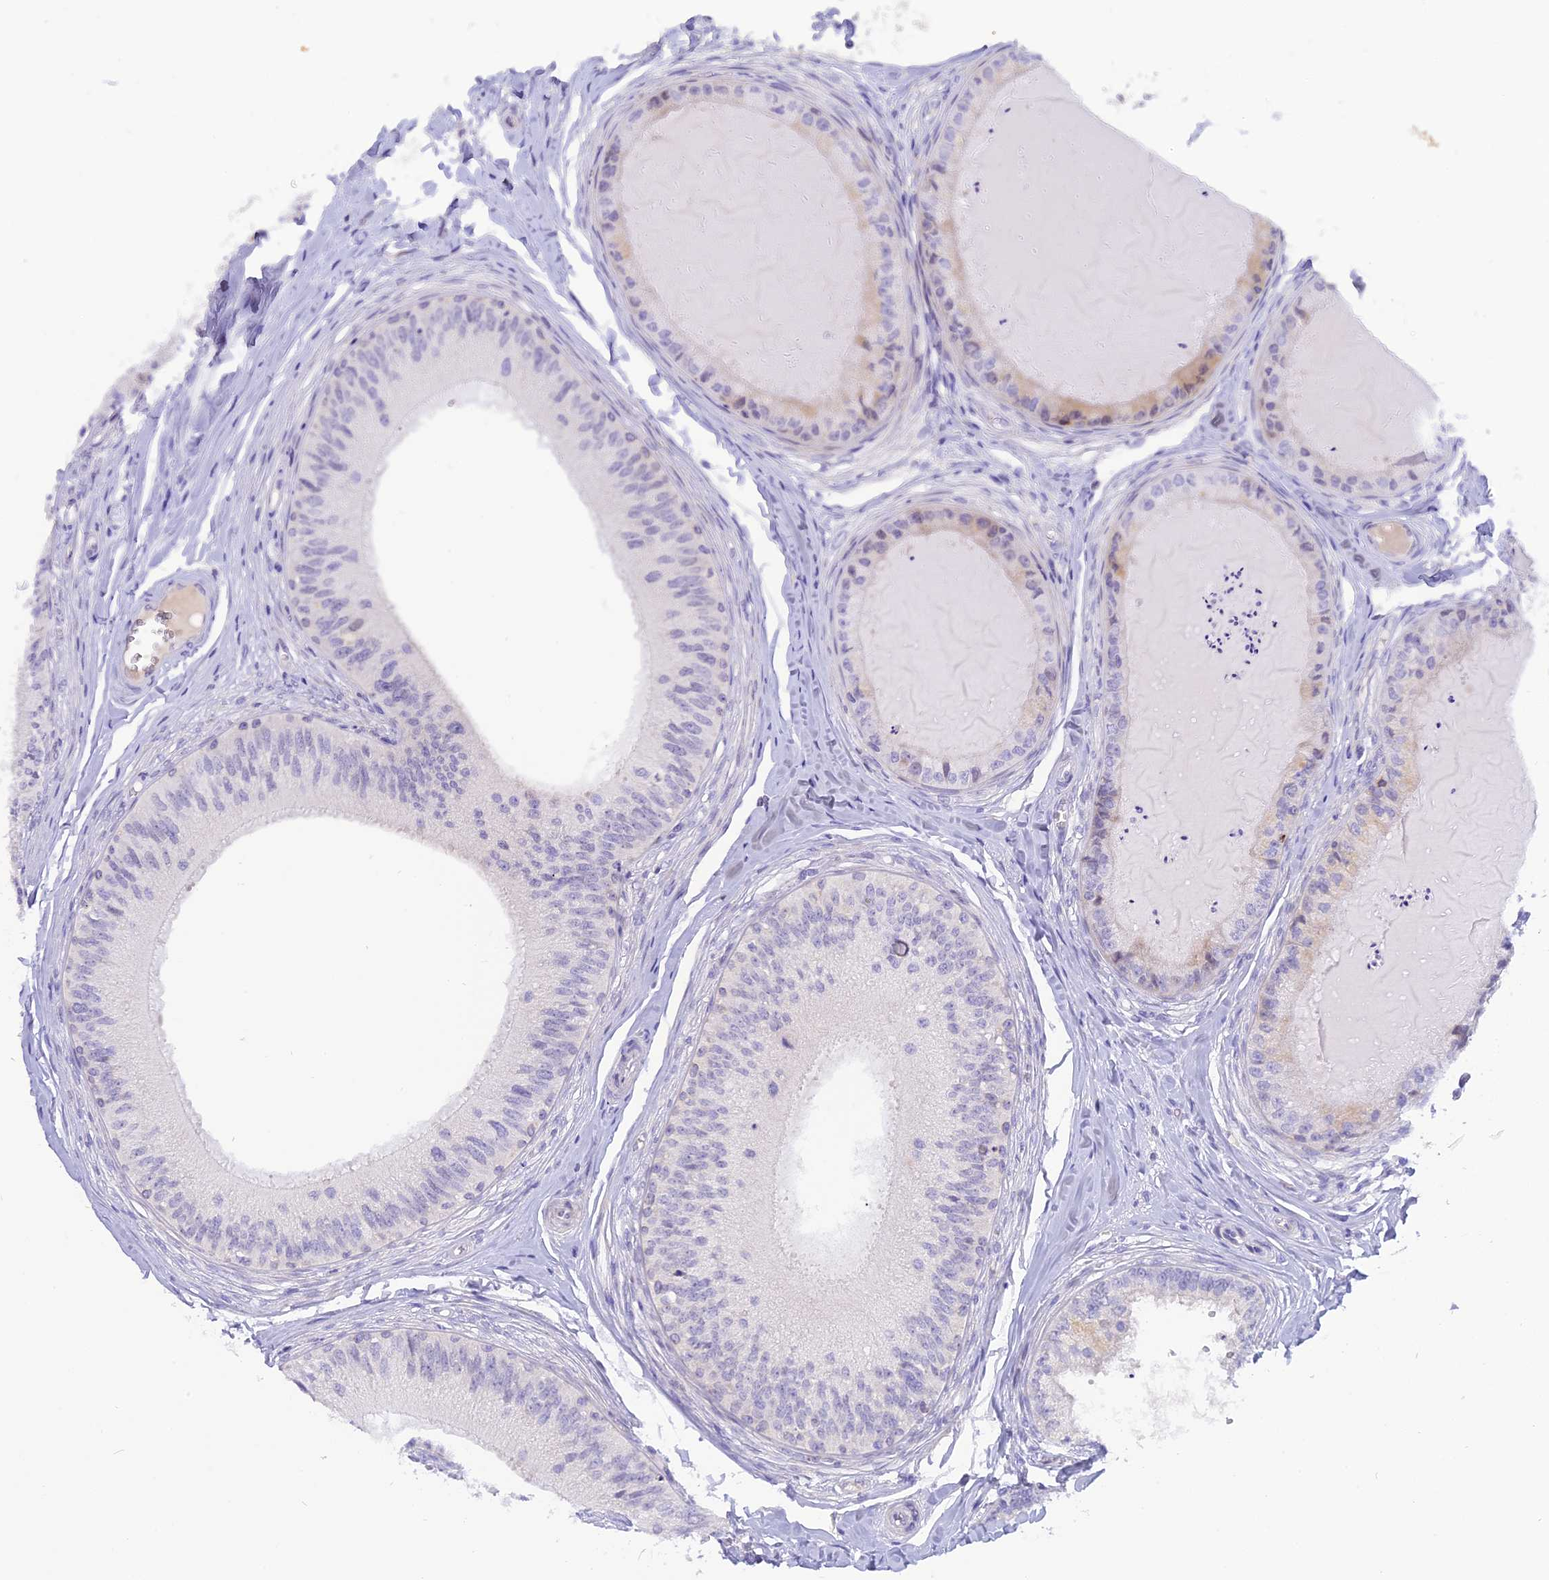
{"staining": {"intensity": "negative", "quantity": "none", "location": "none"}, "tissue": "epididymis", "cell_type": "Glandular cells", "image_type": "normal", "snomed": [{"axis": "morphology", "description": "Normal tissue, NOS"}, {"axis": "topography", "description": "Epididymis"}], "caption": "Photomicrograph shows no significant protein staining in glandular cells of unremarkable epididymis. (Brightfield microscopy of DAB (3,3'-diaminobenzidine) IHC at high magnification).", "gene": "MBD3L1", "patient": {"sex": "male", "age": 31}}